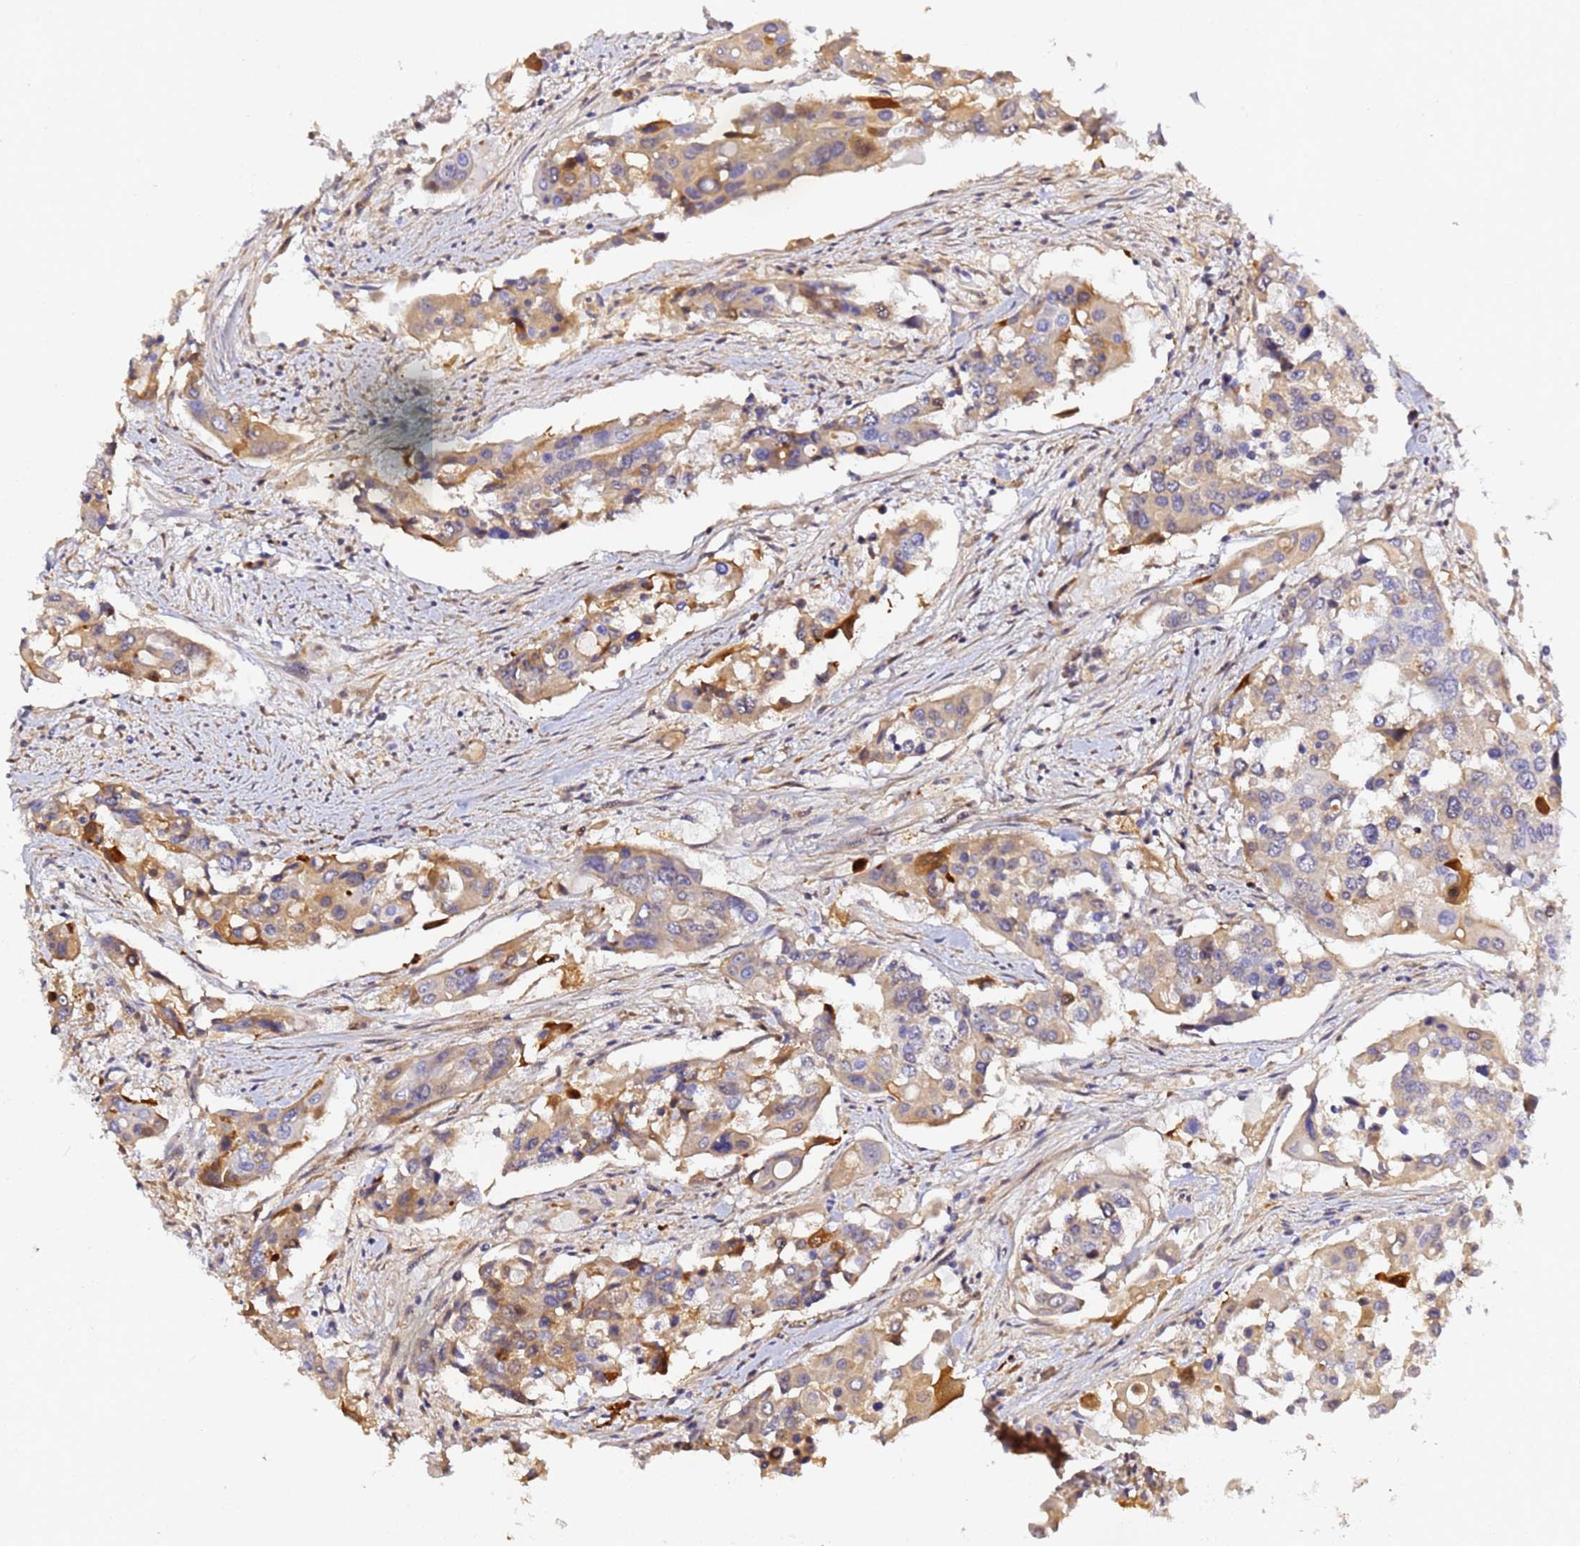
{"staining": {"intensity": "moderate", "quantity": "25%-75%", "location": "cytoplasmic/membranous"}, "tissue": "colorectal cancer", "cell_type": "Tumor cells", "image_type": "cancer", "snomed": [{"axis": "morphology", "description": "Adenocarcinoma, NOS"}, {"axis": "topography", "description": "Colon"}], "caption": "A high-resolution histopathology image shows immunohistochemistry staining of colorectal adenocarcinoma, which displays moderate cytoplasmic/membranous staining in about 25%-75% of tumor cells. Using DAB (3,3'-diaminobenzidine) (brown) and hematoxylin (blue) stains, captured at high magnification using brightfield microscopy.", "gene": "CFH", "patient": {"sex": "male", "age": 77}}